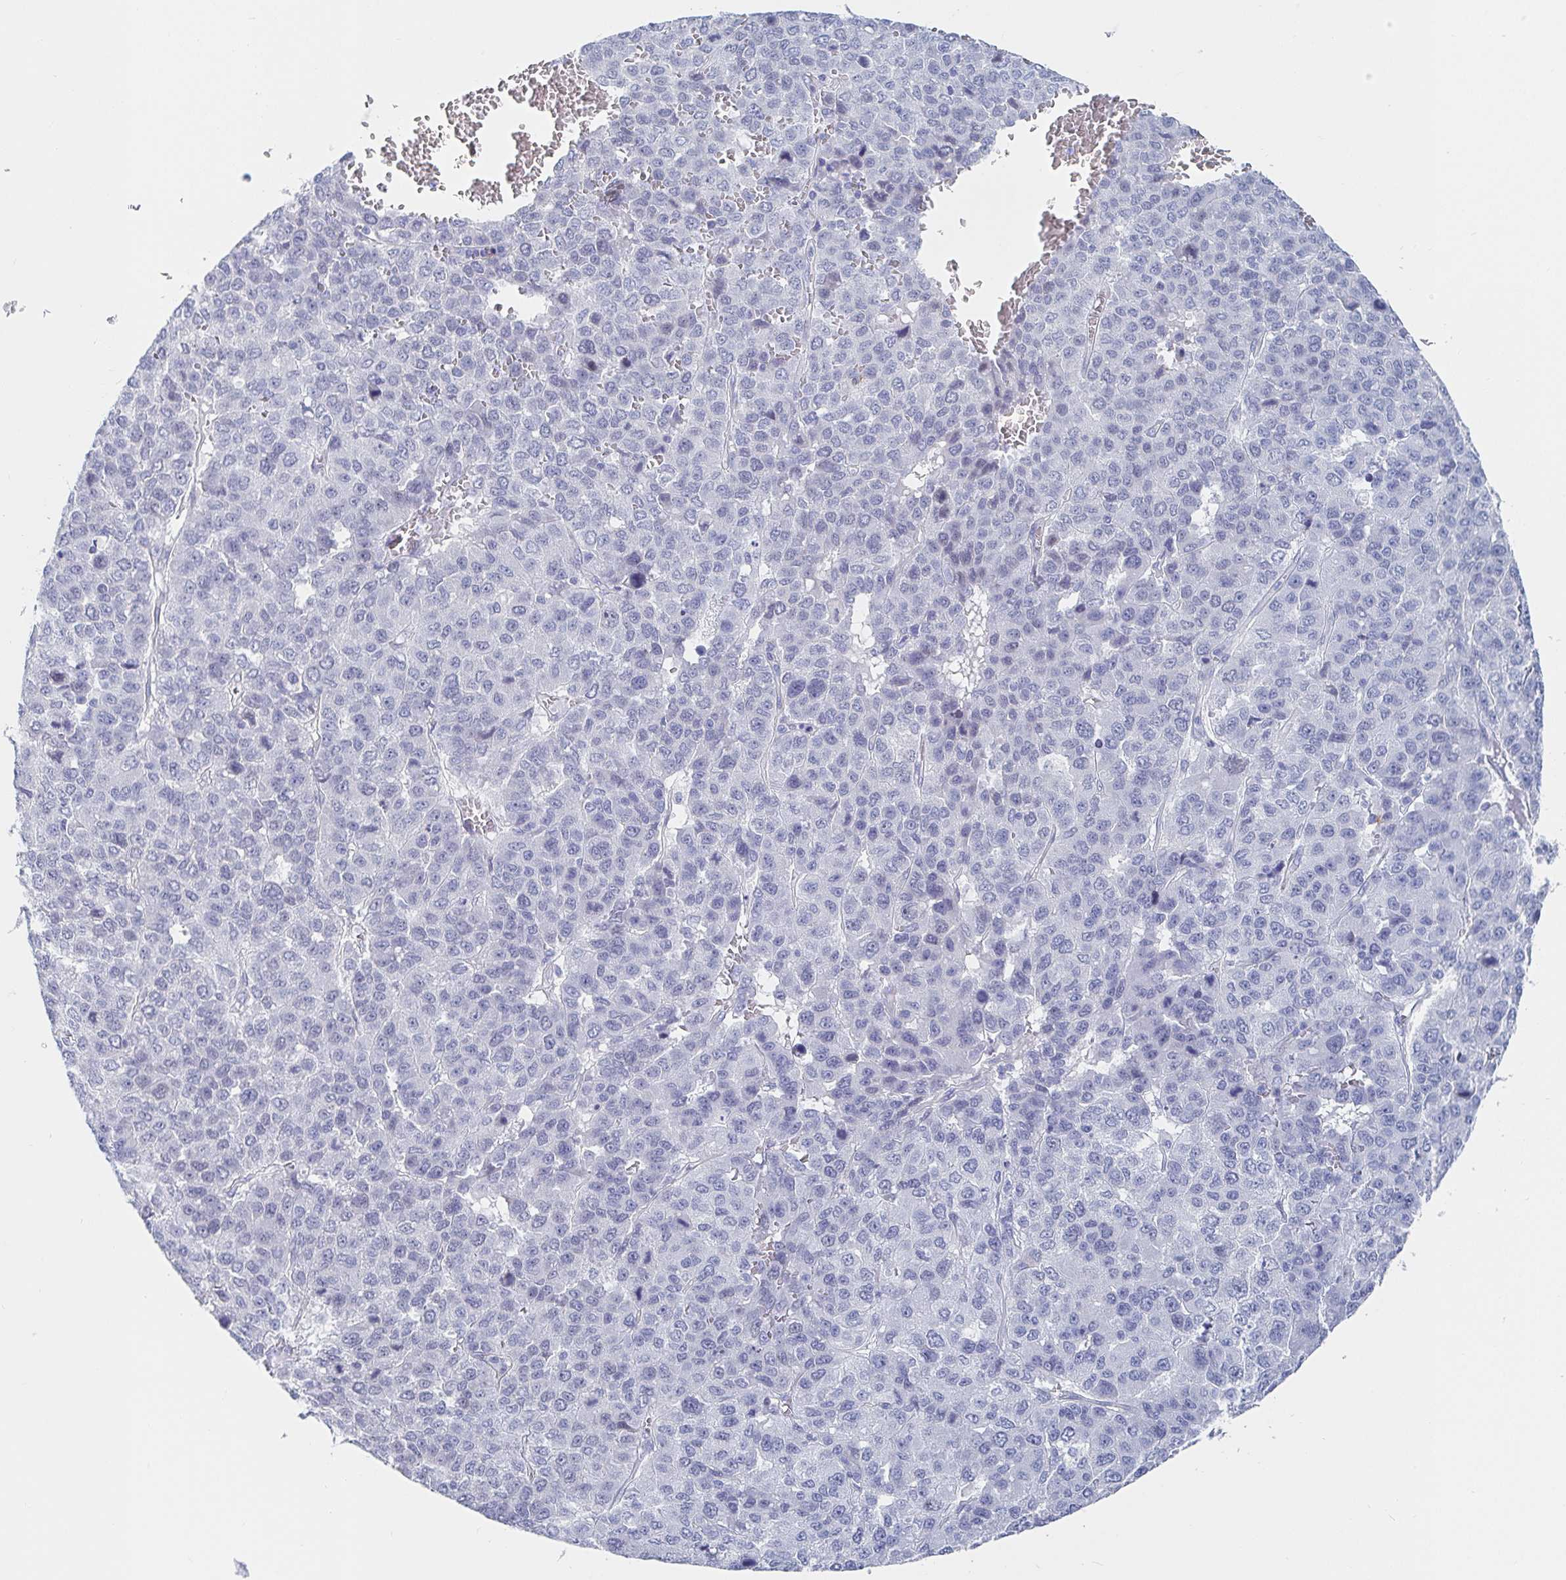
{"staining": {"intensity": "negative", "quantity": "none", "location": "none"}, "tissue": "liver cancer", "cell_type": "Tumor cells", "image_type": "cancer", "snomed": [{"axis": "morphology", "description": "Carcinoma, Hepatocellular, NOS"}, {"axis": "topography", "description": "Liver"}], "caption": "DAB immunohistochemical staining of human liver hepatocellular carcinoma exhibits no significant expression in tumor cells.", "gene": "PACSIN1", "patient": {"sex": "male", "age": 69}}